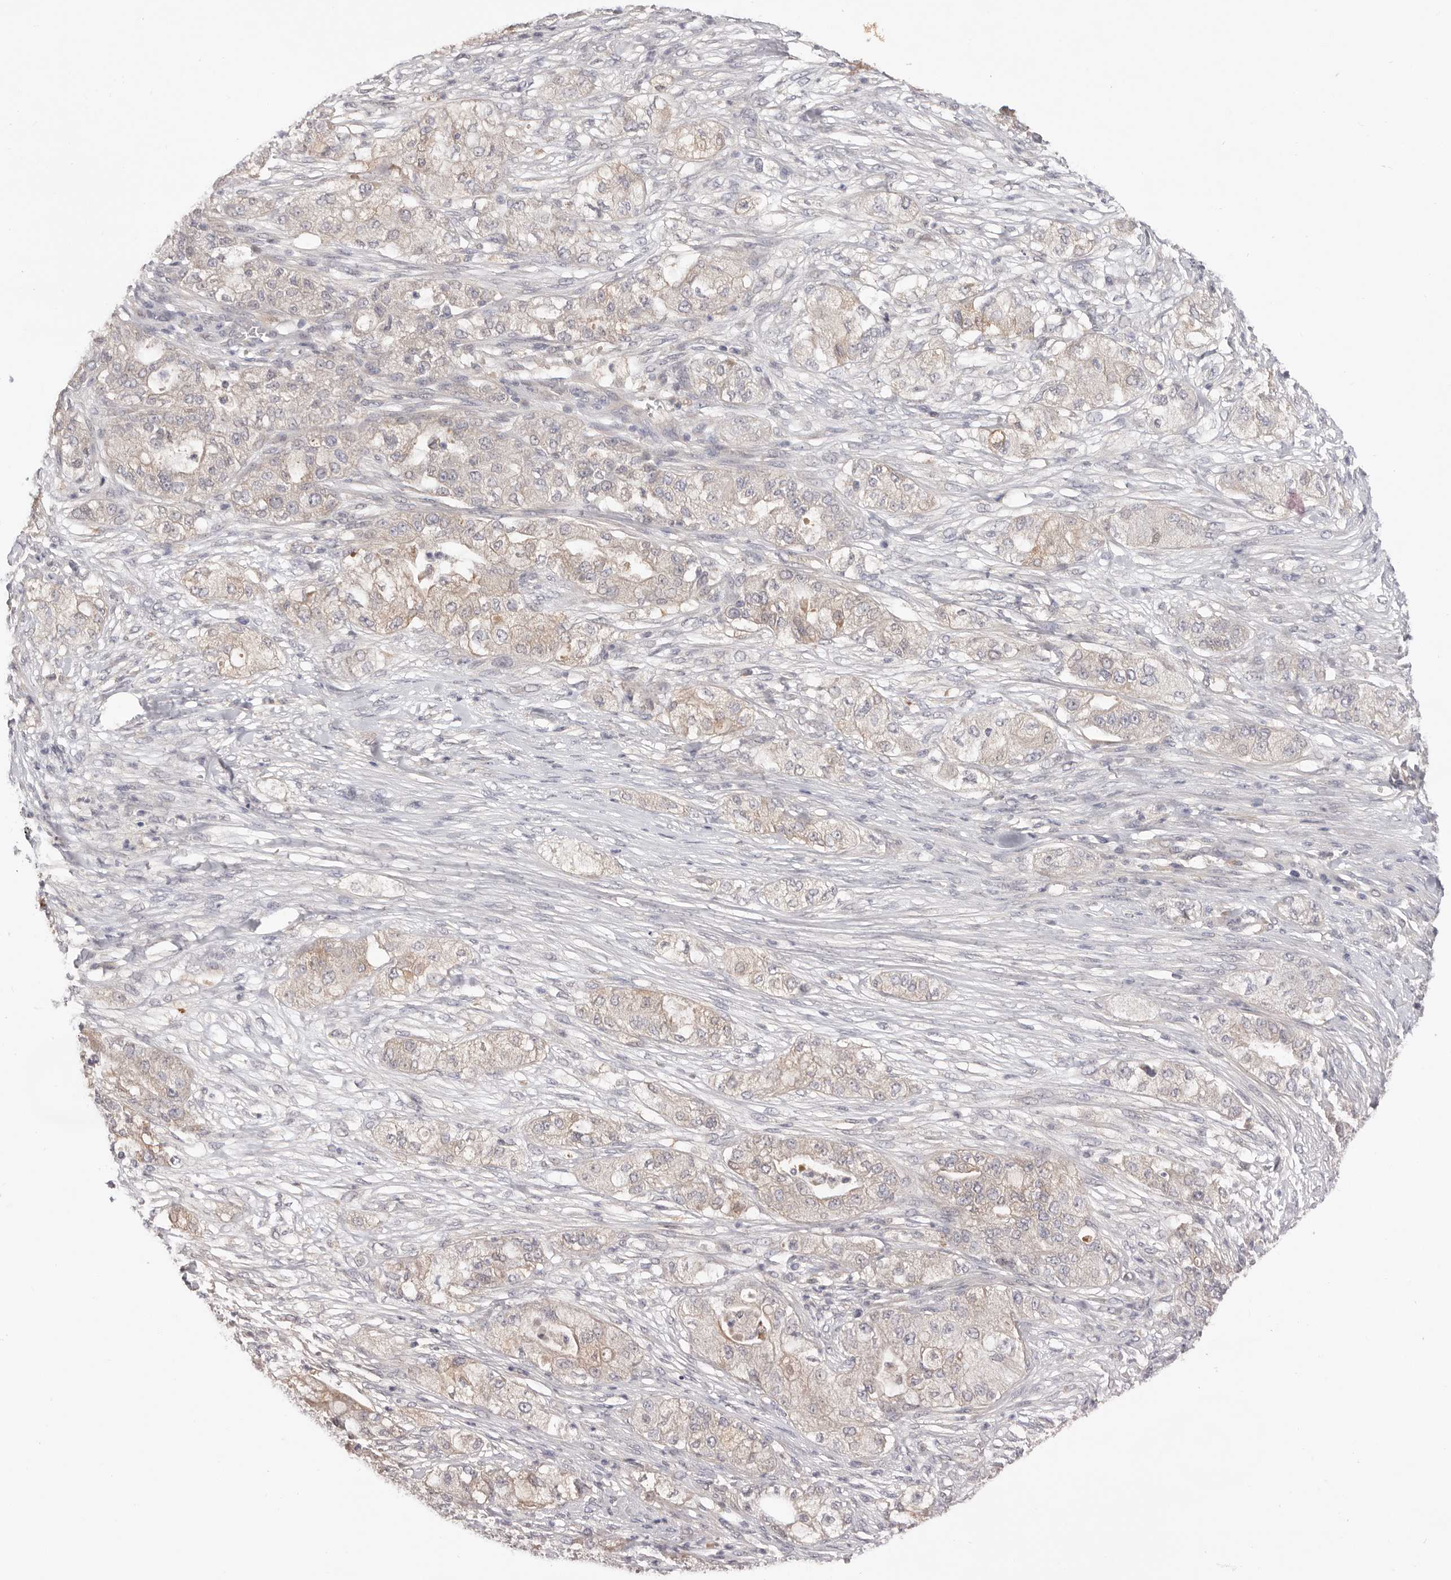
{"staining": {"intensity": "weak", "quantity": "<25%", "location": "cytoplasmic/membranous"}, "tissue": "pancreatic cancer", "cell_type": "Tumor cells", "image_type": "cancer", "snomed": [{"axis": "morphology", "description": "Adenocarcinoma, NOS"}, {"axis": "topography", "description": "Pancreas"}], "caption": "An immunohistochemistry (IHC) histopathology image of adenocarcinoma (pancreatic) is shown. There is no staining in tumor cells of adenocarcinoma (pancreatic).", "gene": "DOP1A", "patient": {"sex": "female", "age": 78}}